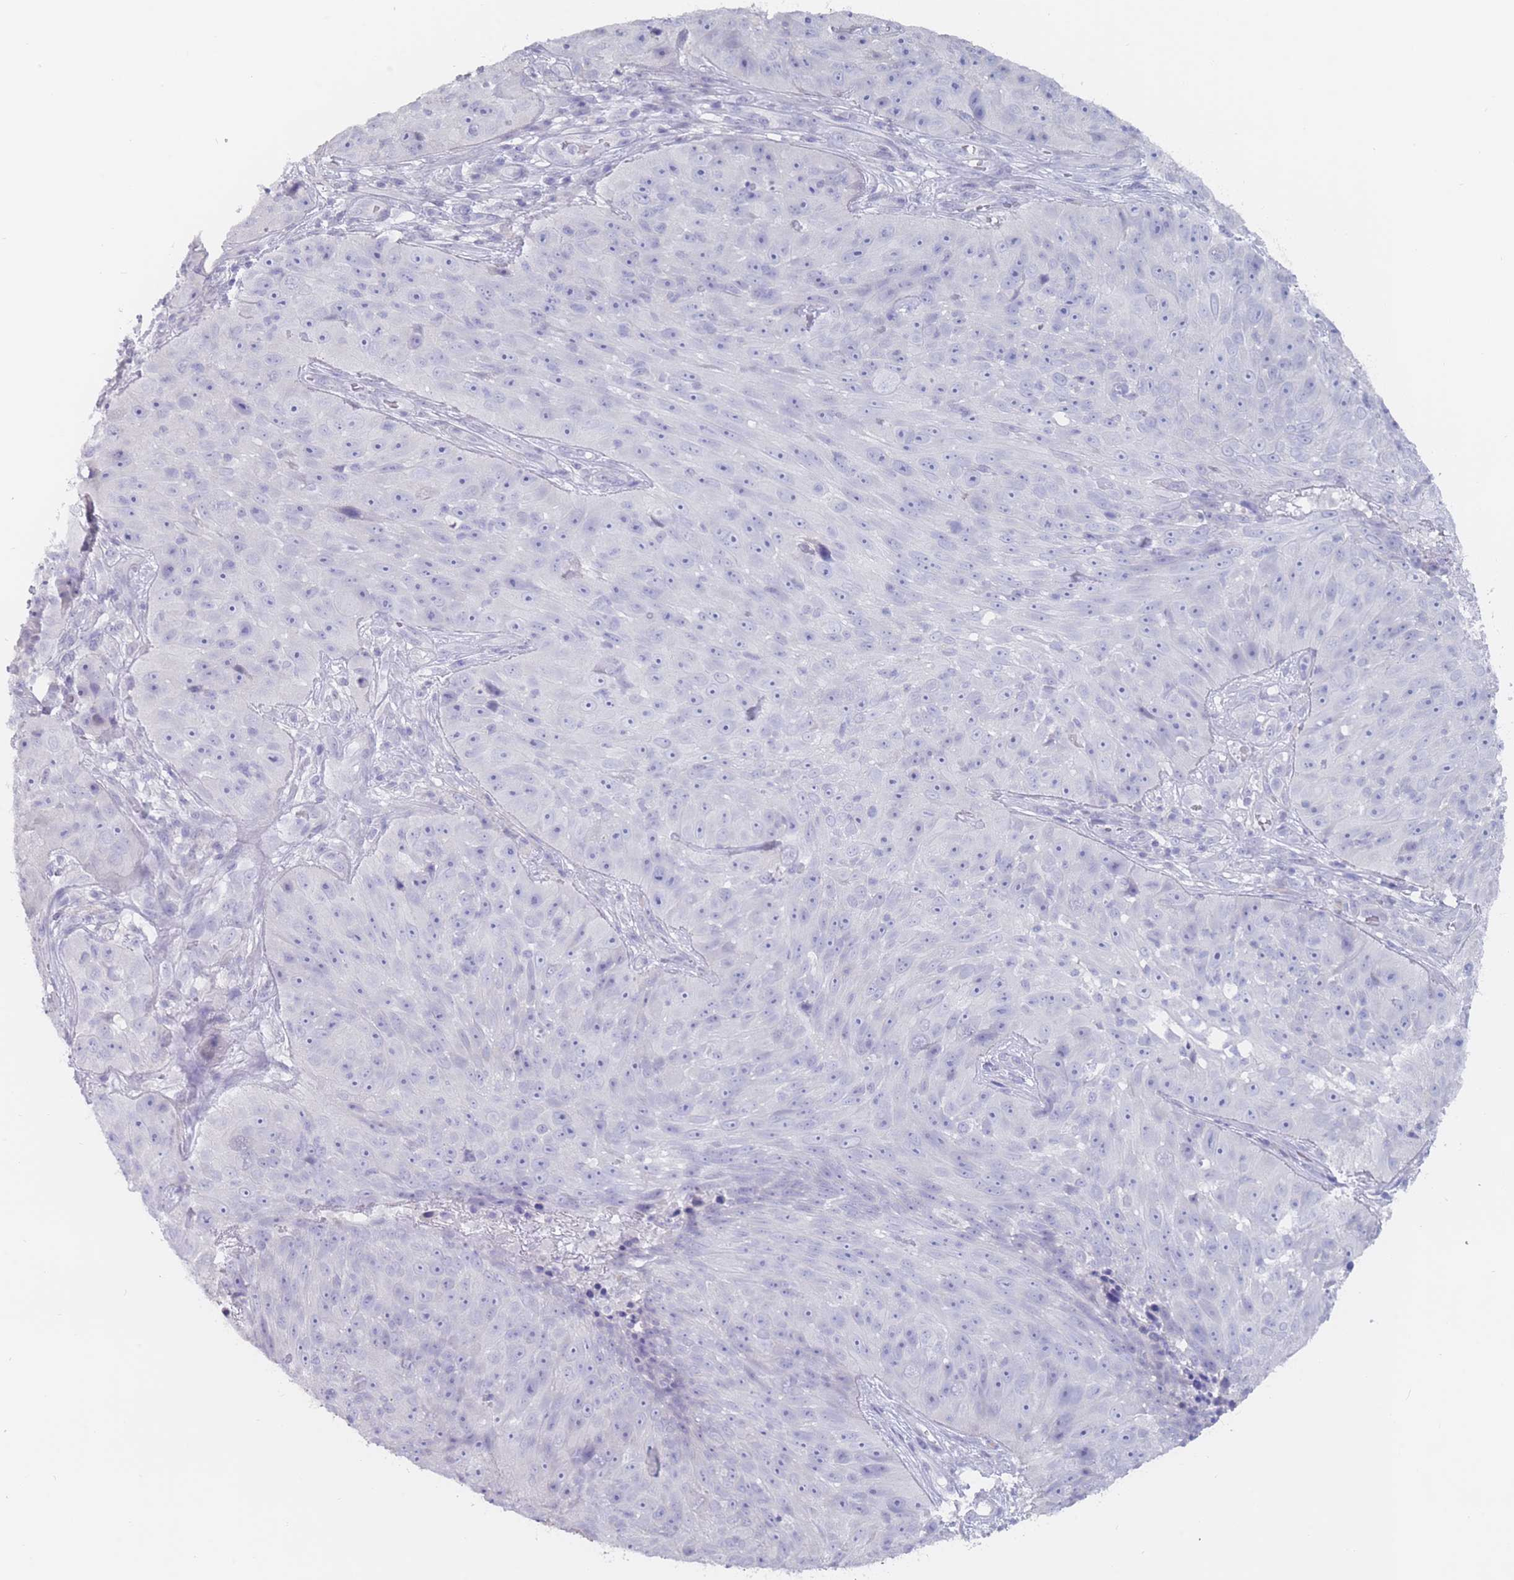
{"staining": {"intensity": "negative", "quantity": "none", "location": "none"}, "tissue": "skin cancer", "cell_type": "Tumor cells", "image_type": "cancer", "snomed": [{"axis": "morphology", "description": "Squamous cell carcinoma, NOS"}, {"axis": "topography", "description": "Skin"}], "caption": "The image displays no staining of tumor cells in skin squamous cell carcinoma.", "gene": "CYP51A1", "patient": {"sex": "female", "age": 87}}